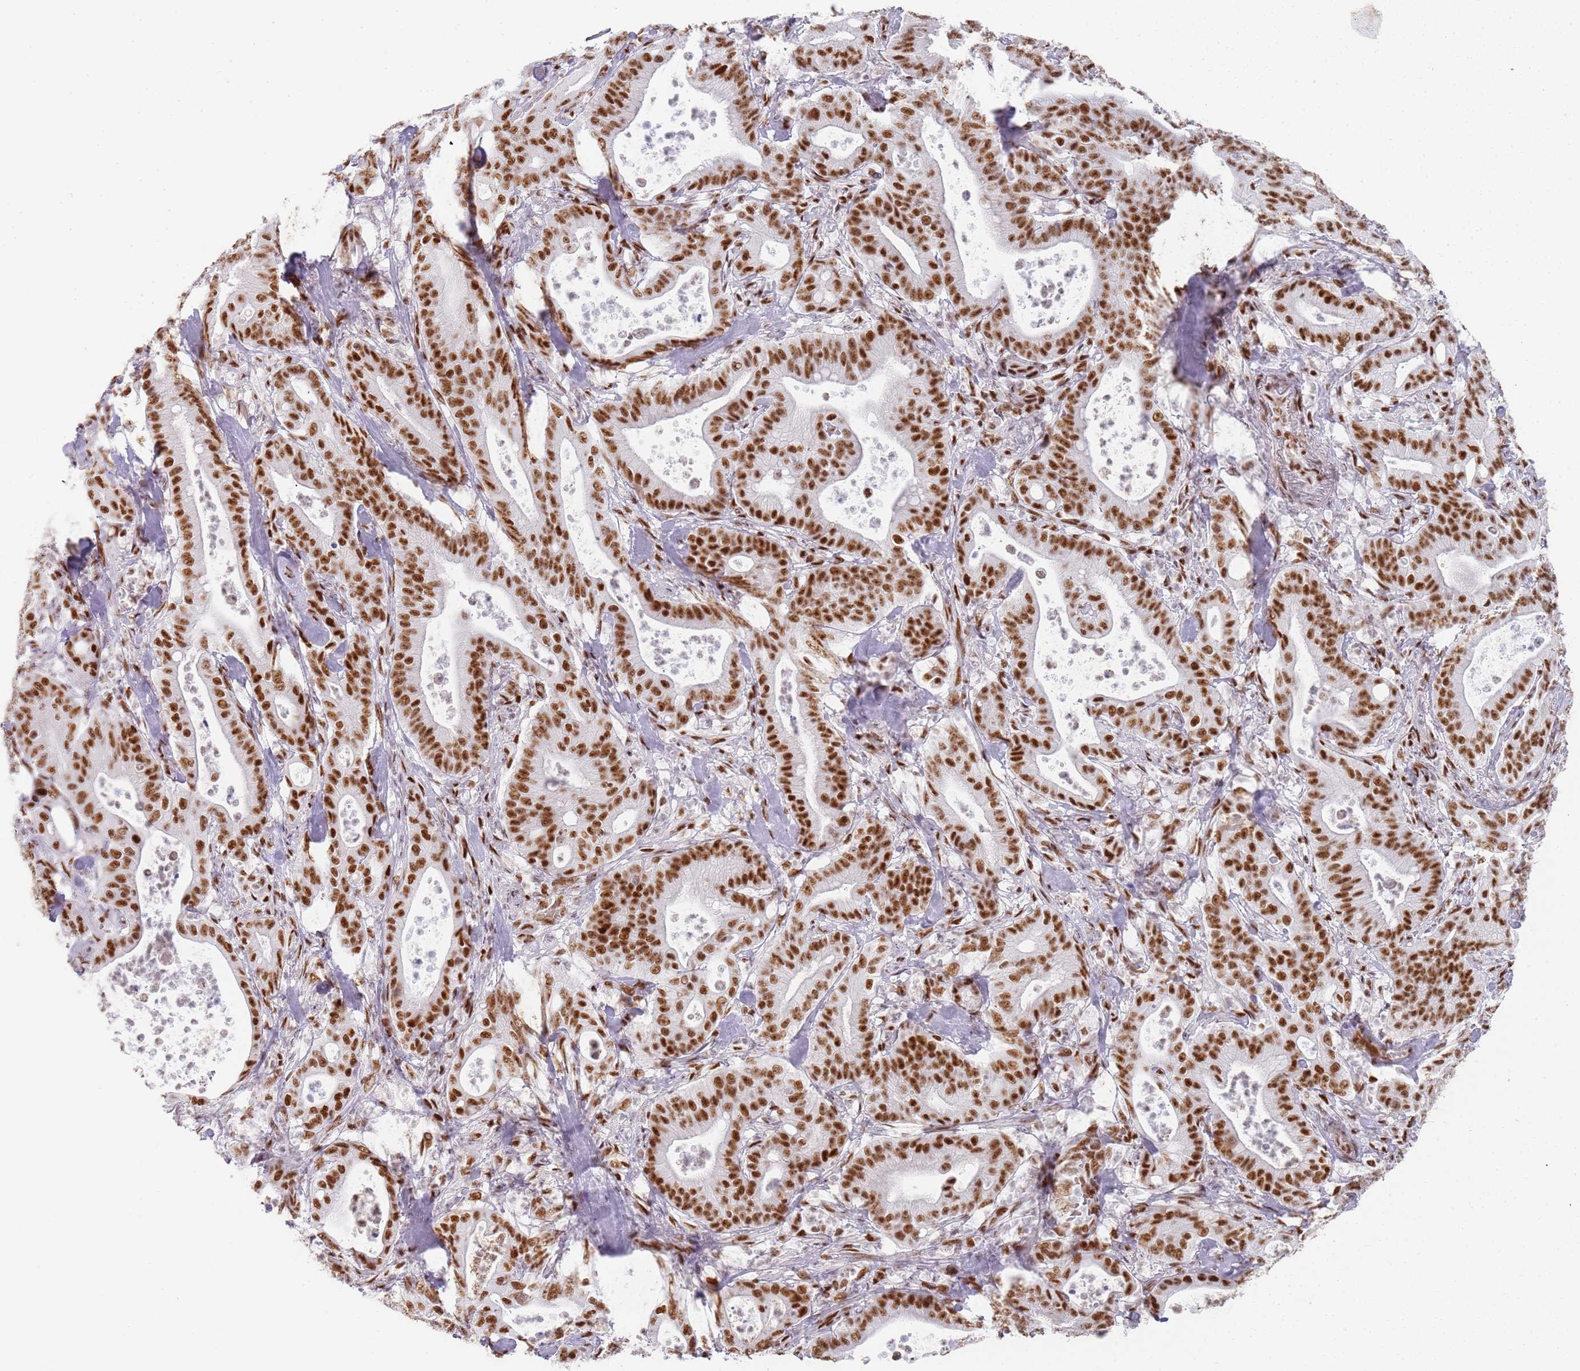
{"staining": {"intensity": "strong", "quantity": ">75%", "location": "nuclear"}, "tissue": "pancreatic cancer", "cell_type": "Tumor cells", "image_type": "cancer", "snomed": [{"axis": "morphology", "description": "Adenocarcinoma, NOS"}, {"axis": "topography", "description": "Pancreas"}], "caption": "Brown immunohistochemical staining in human adenocarcinoma (pancreatic) displays strong nuclear expression in about >75% of tumor cells.", "gene": "AKAP8L", "patient": {"sex": "male", "age": 71}}